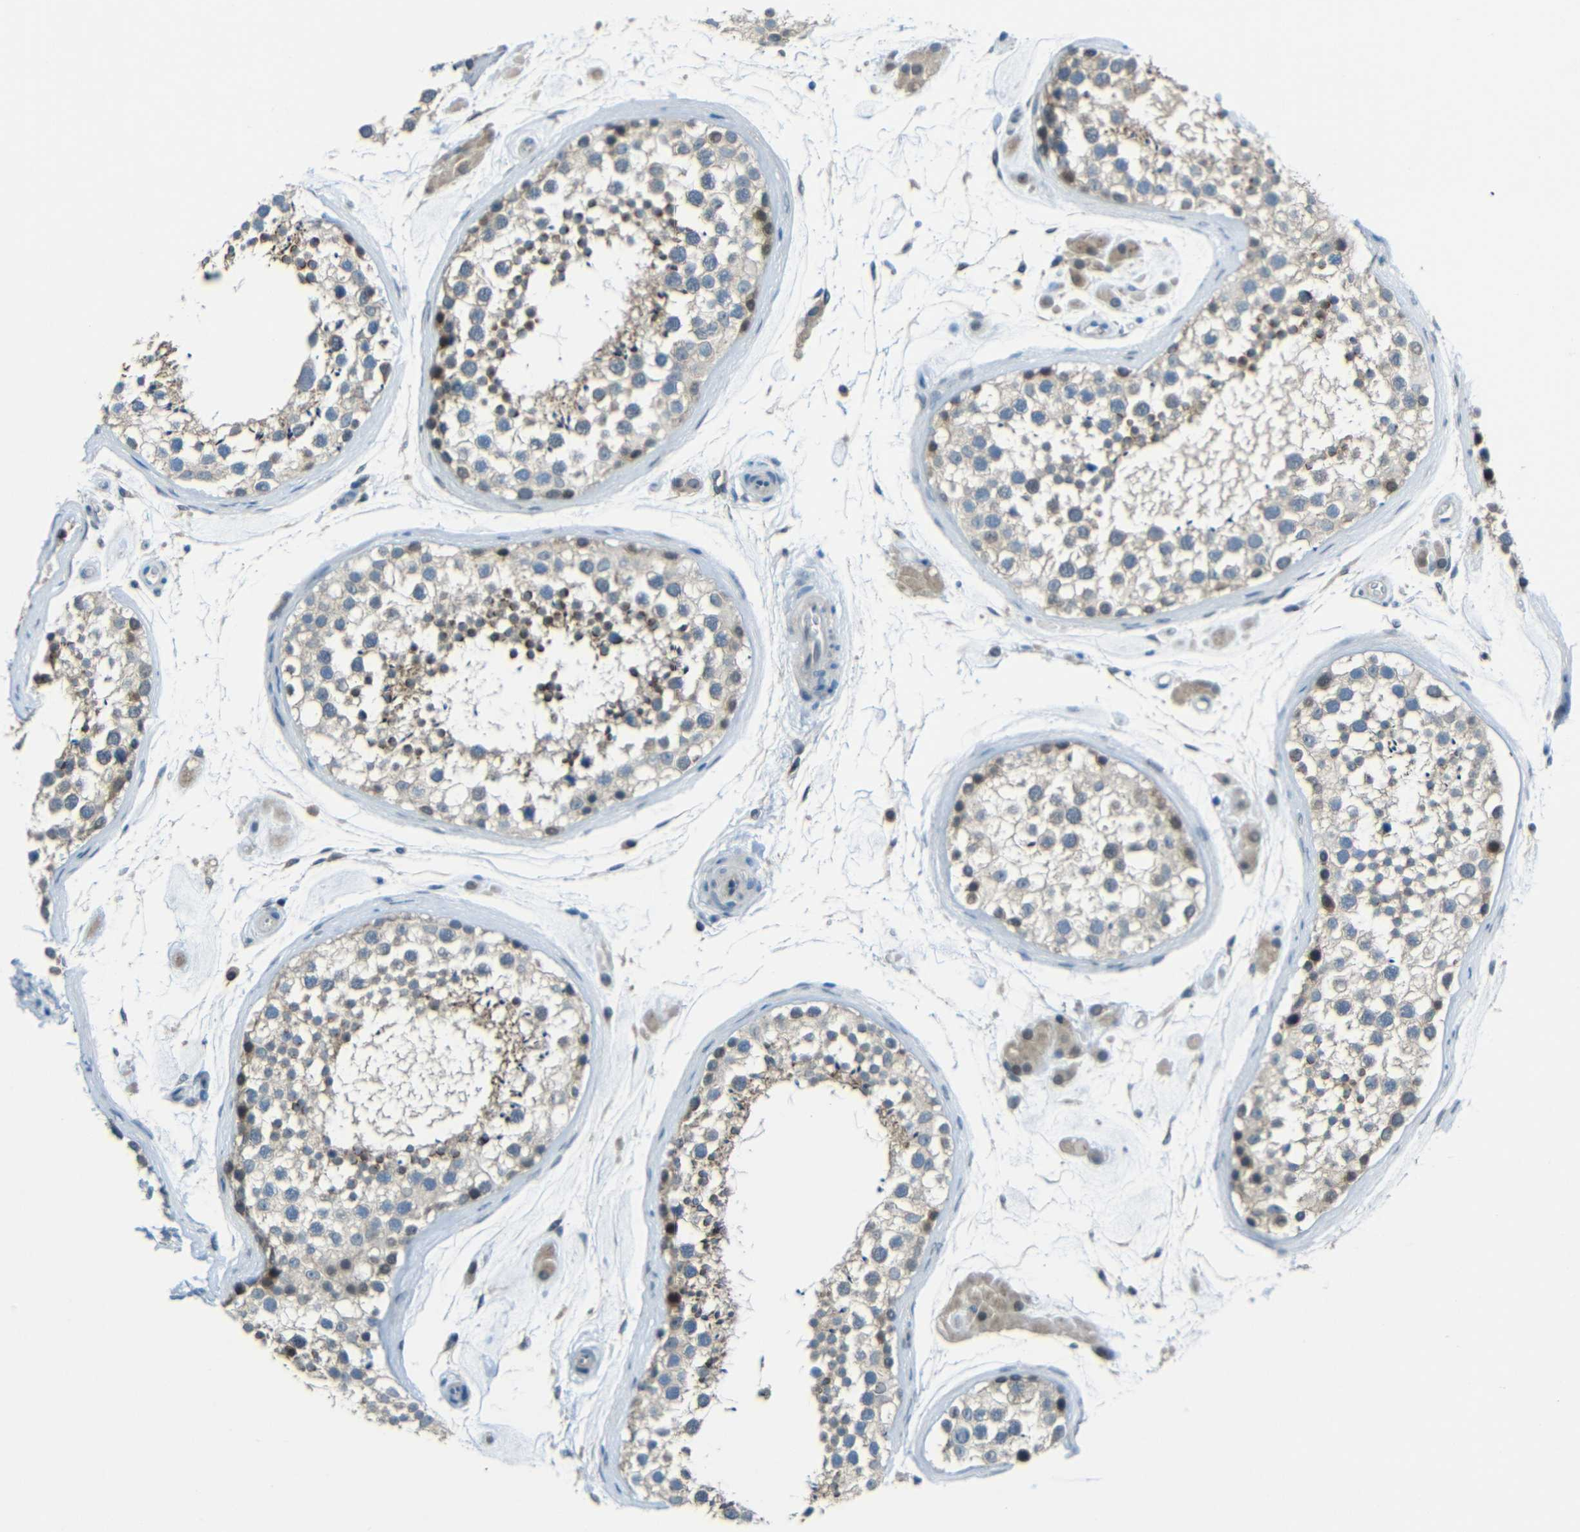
{"staining": {"intensity": "weak", "quantity": ">75%", "location": "cytoplasmic/membranous"}, "tissue": "testis", "cell_type": "Cells in seminiferous ducts", "image_type": "normal", "snomed": [{"axis": "morphology", "description": "Normal tissue, NOS"}, {"axis": "topography", "description": "Testis"}], "caption": "The image demonstrates immunohistochemical staining of benign testis. There is weak cytoplasmic/membranous positivity is appreciated in approximately >75% of cells in seminiferous ducts. (Stains: DAB (3,3'-diaminobenzidine) in brown, nuclei in blue, Microscopy: brightfield microscopy at high magnification).", "gene": "ANKRD22", "patient": {"sex": "male", "age": 46}}